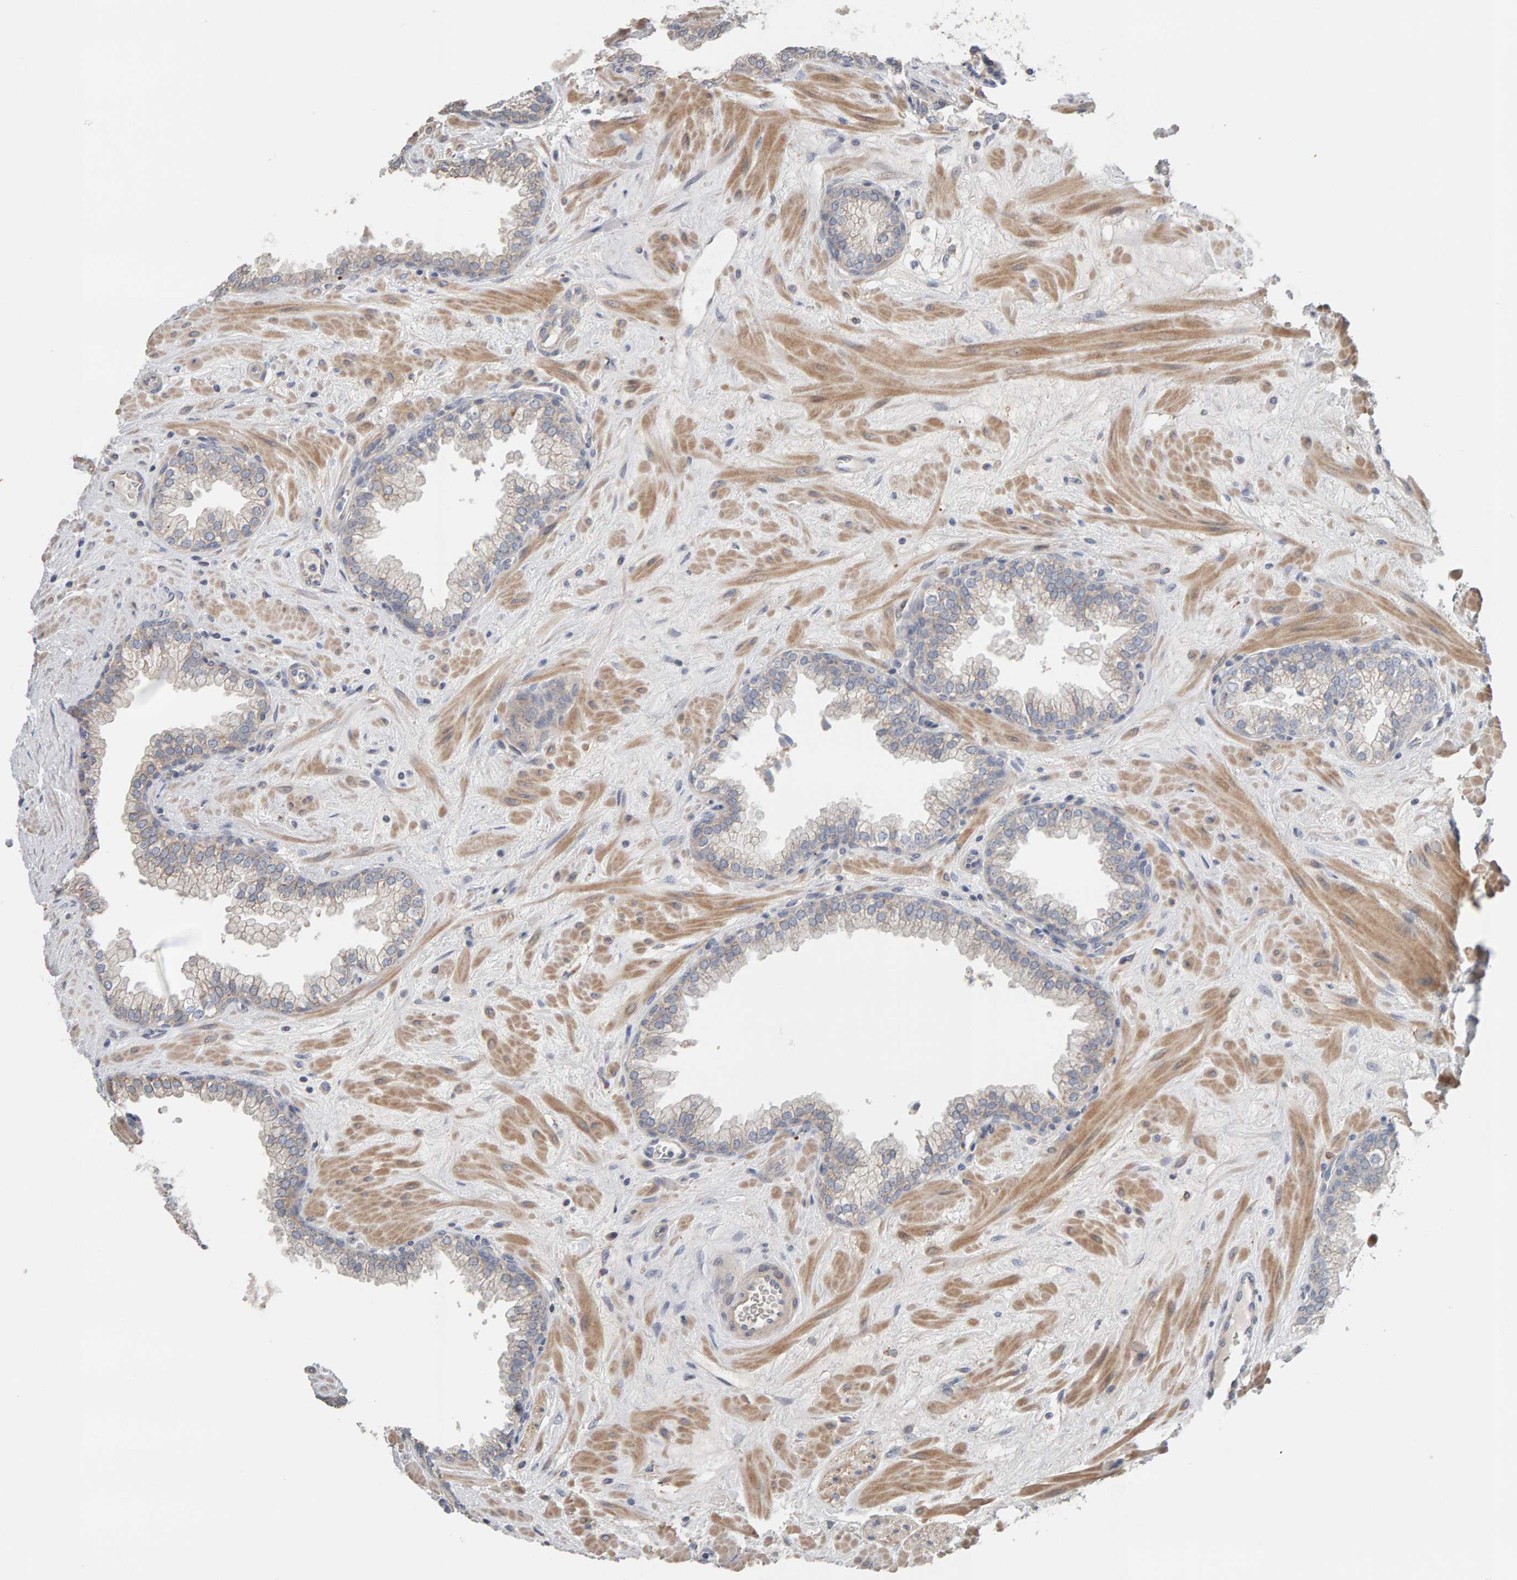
{"staining": {"intensity": "weak", "quantity": "<25%", "location": "cytoplasmic/membranous"}, "tissue": "prostate", "cell_type": "Glandular cells", "image_type": "normal", "snomed": [{"axis": "morphology", "description": "Normal tissue, NOS"}, {"axis": "morphology", "description": "Urothelial carcinoma, Low grade"}, {"axis": "topography", "description": "Urinary bladder"}, {"axis": "topography", "description": "Prostate"}], "caption": "Immunohistochemistry micrograph of normal human prostate stained for a protein (brown), which displays no staining in glandular cells.", "gene": "IPPK", "patient": {"sex": "male", "age": 60}}